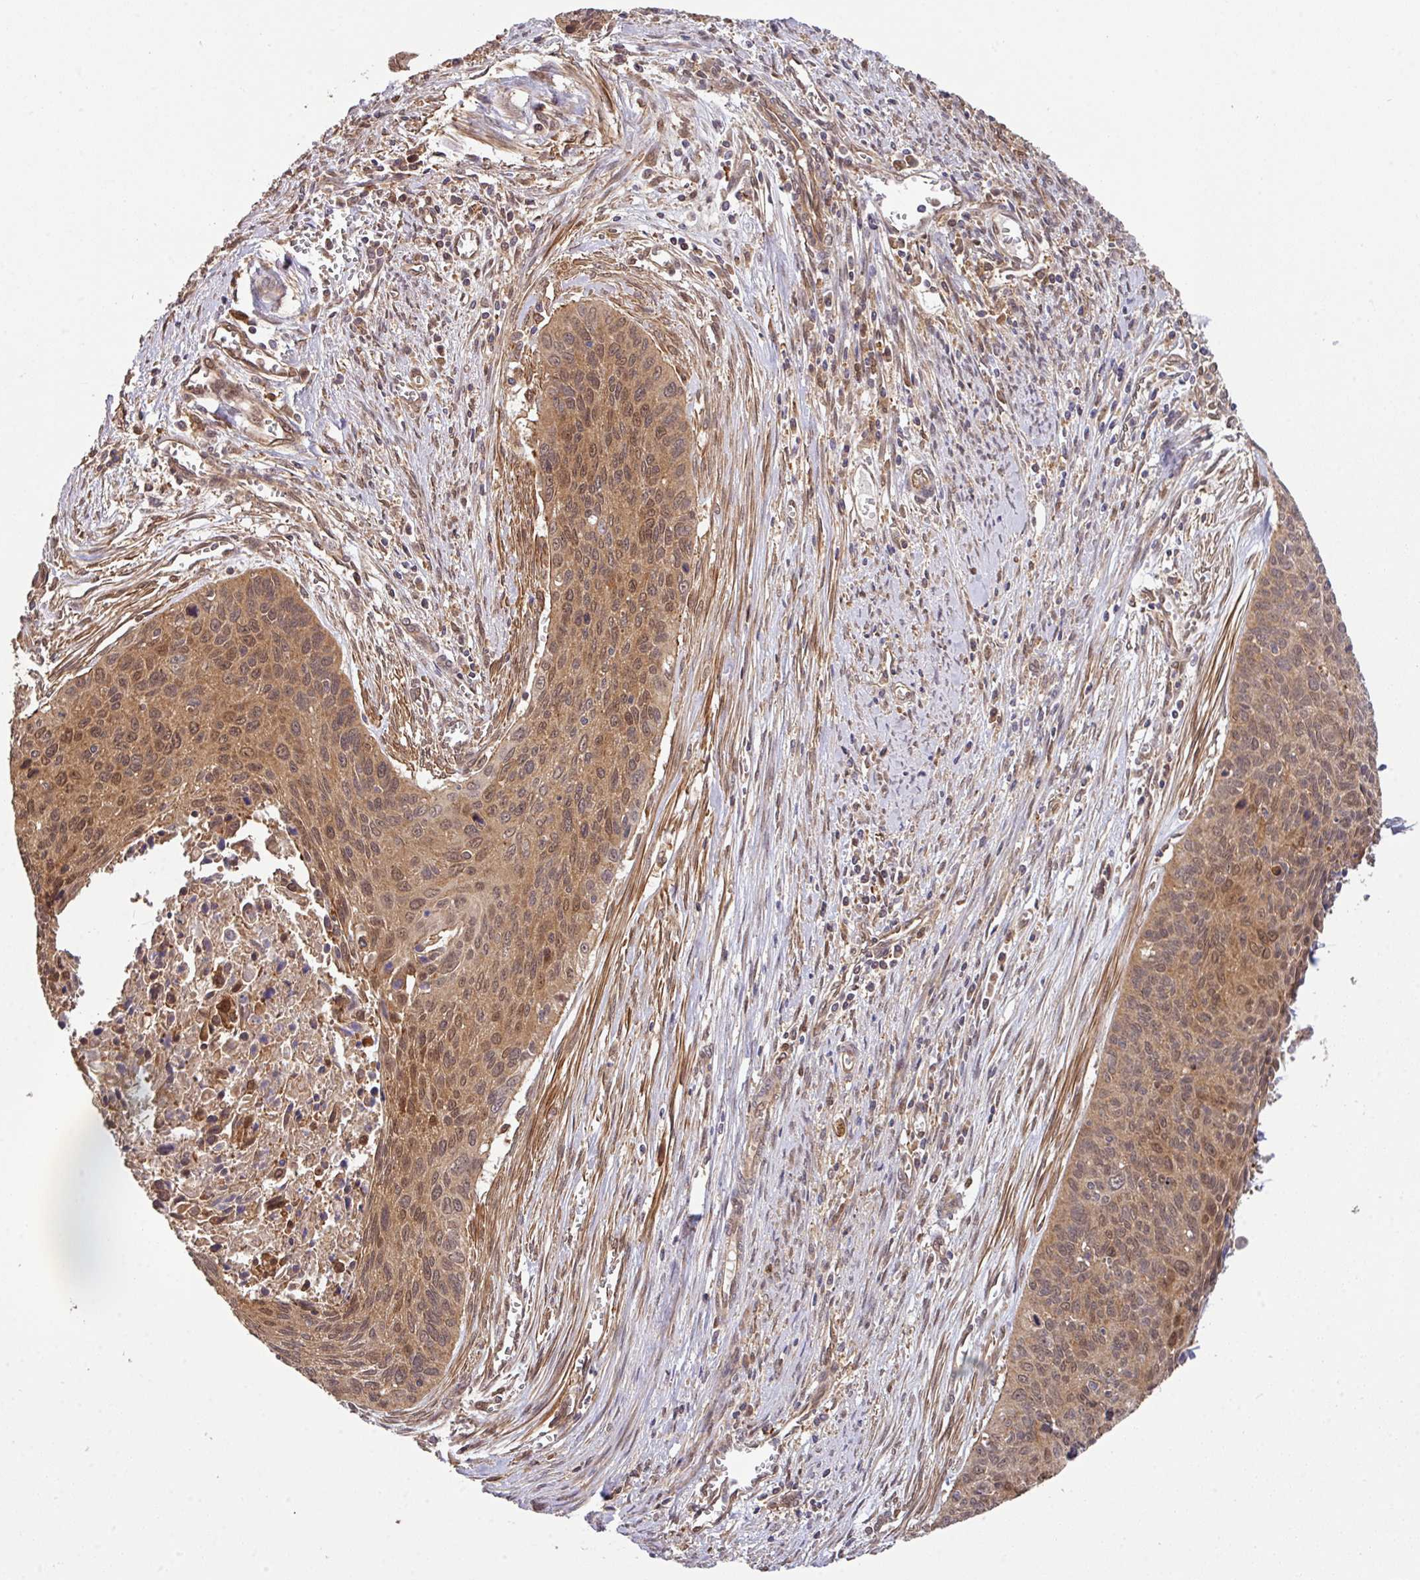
{"staining": {"intensity": "moderate", "quantity": "25%-75%", "location": "cytoplasmic/membranous,nuclear"}, "tissue": "cervical cancer", "cell_type": "Tumor cells", "image_type": "cancer", "snomed": [{"axis": "morphology", "description": "Squamous cell carcinoma, NOS"}, {"axis": "topography", "description": "Cervix"}], "caption": "A photomicrograph showing moderate cytoplasmic/membranous and nuclear positivity in about 25%-75% of tumor cells in cervical cancer (squamous cell carcinoma), as visualized by brown immunohistochemical staining.", "gene": "ARPIN", "patient": {"sex": "female", "age": 55}}